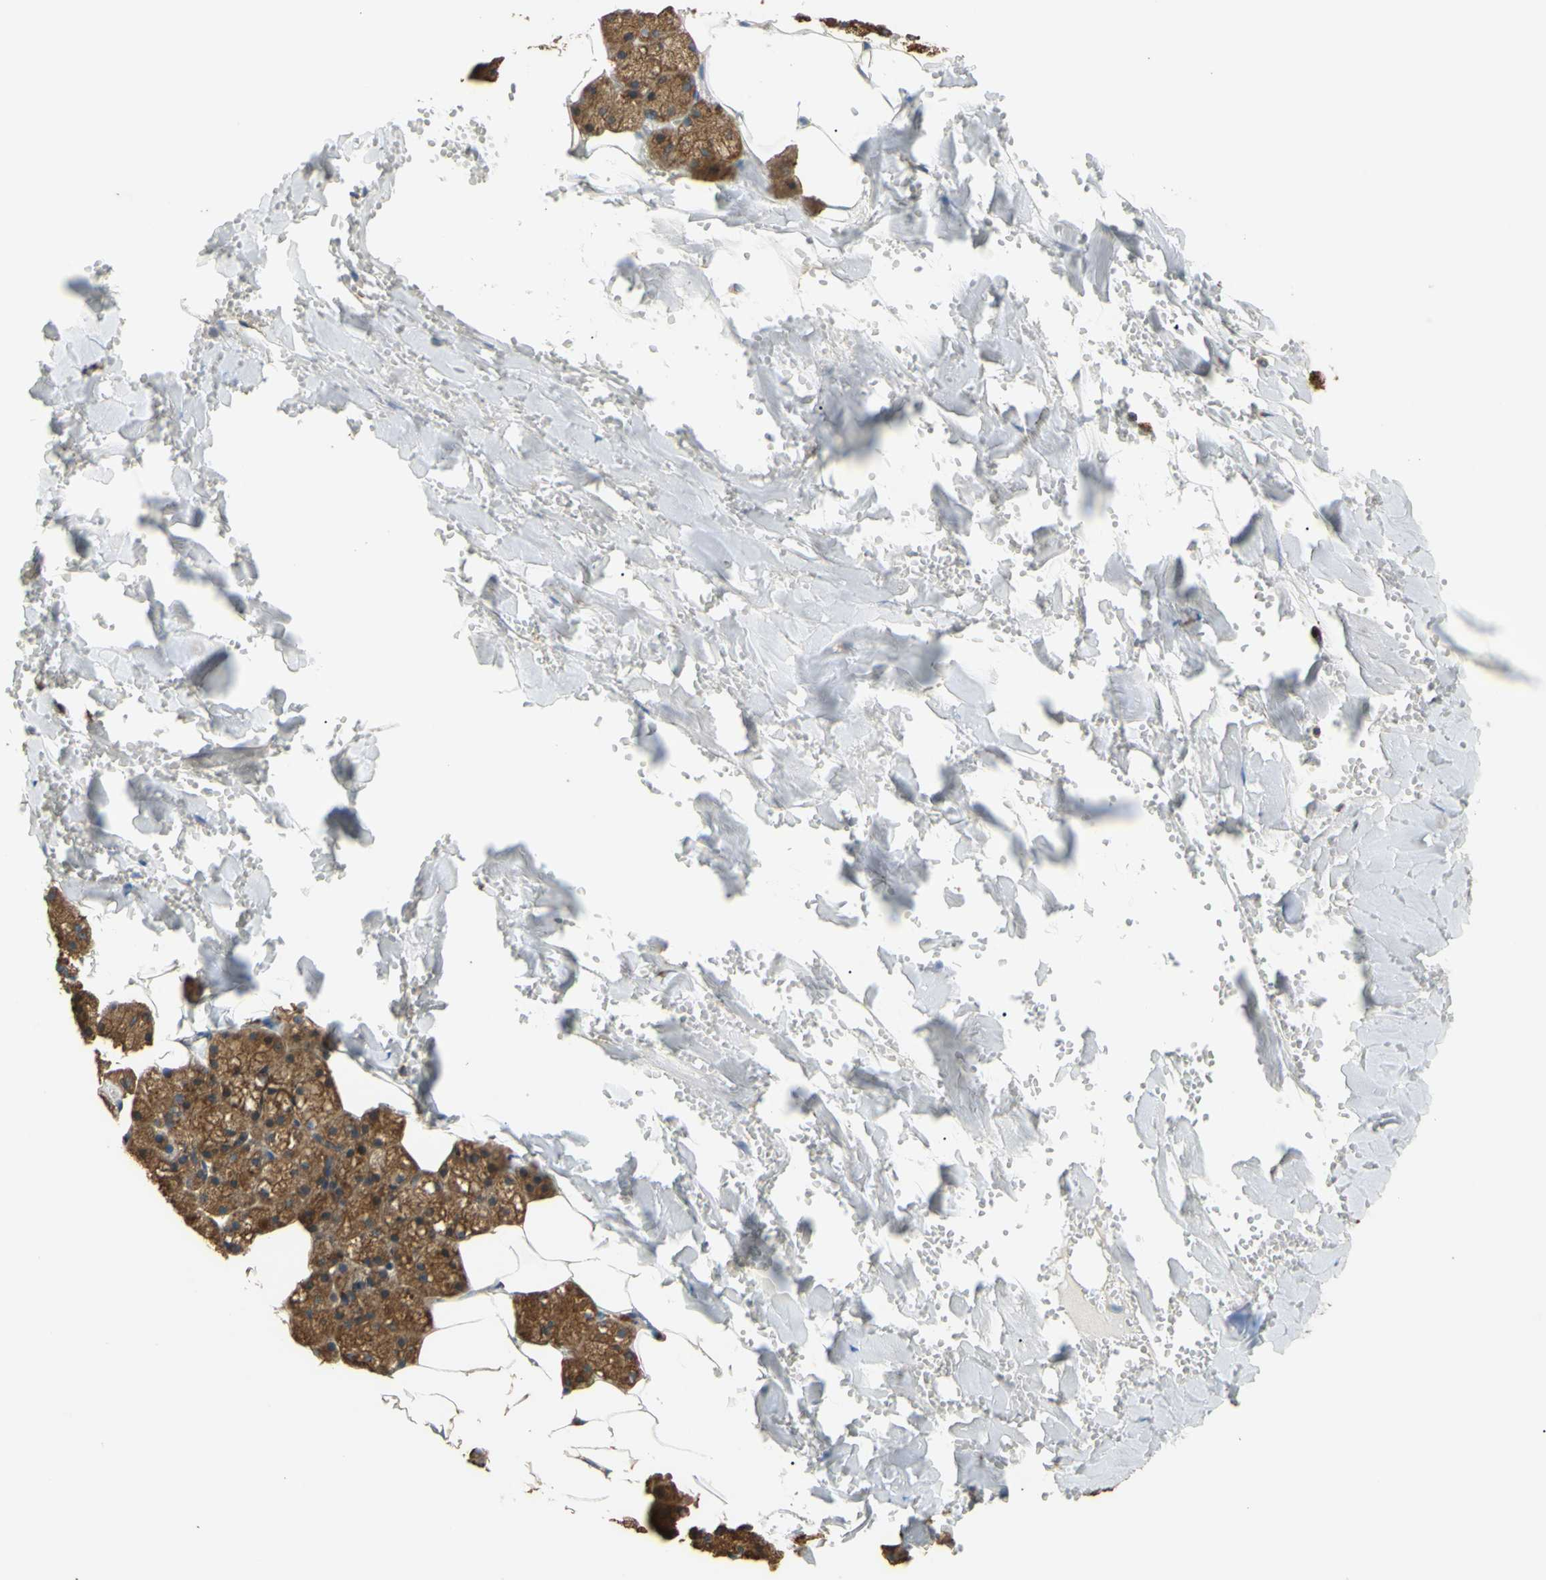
{"staining": {"intensity": "strong", "quantity": ">75%", "location": "cytoplasmic/membranous"}, "tissue": "salivary gland", "cell_type": "Glandular cells", "image_type": "normal", "snomed": [{"axis": "morphology", "description": "Normal tissue, NOS"}, {"axis": "topography", "description": "Salivary gland"}], "caption": "Glandular cells show high levels of strong cytoplasmic/membranous positivity in approximately >75% of cells in benign human salivary gland.", "gene": "CTTN", "patient": {"sex": "male", "age": 62}}